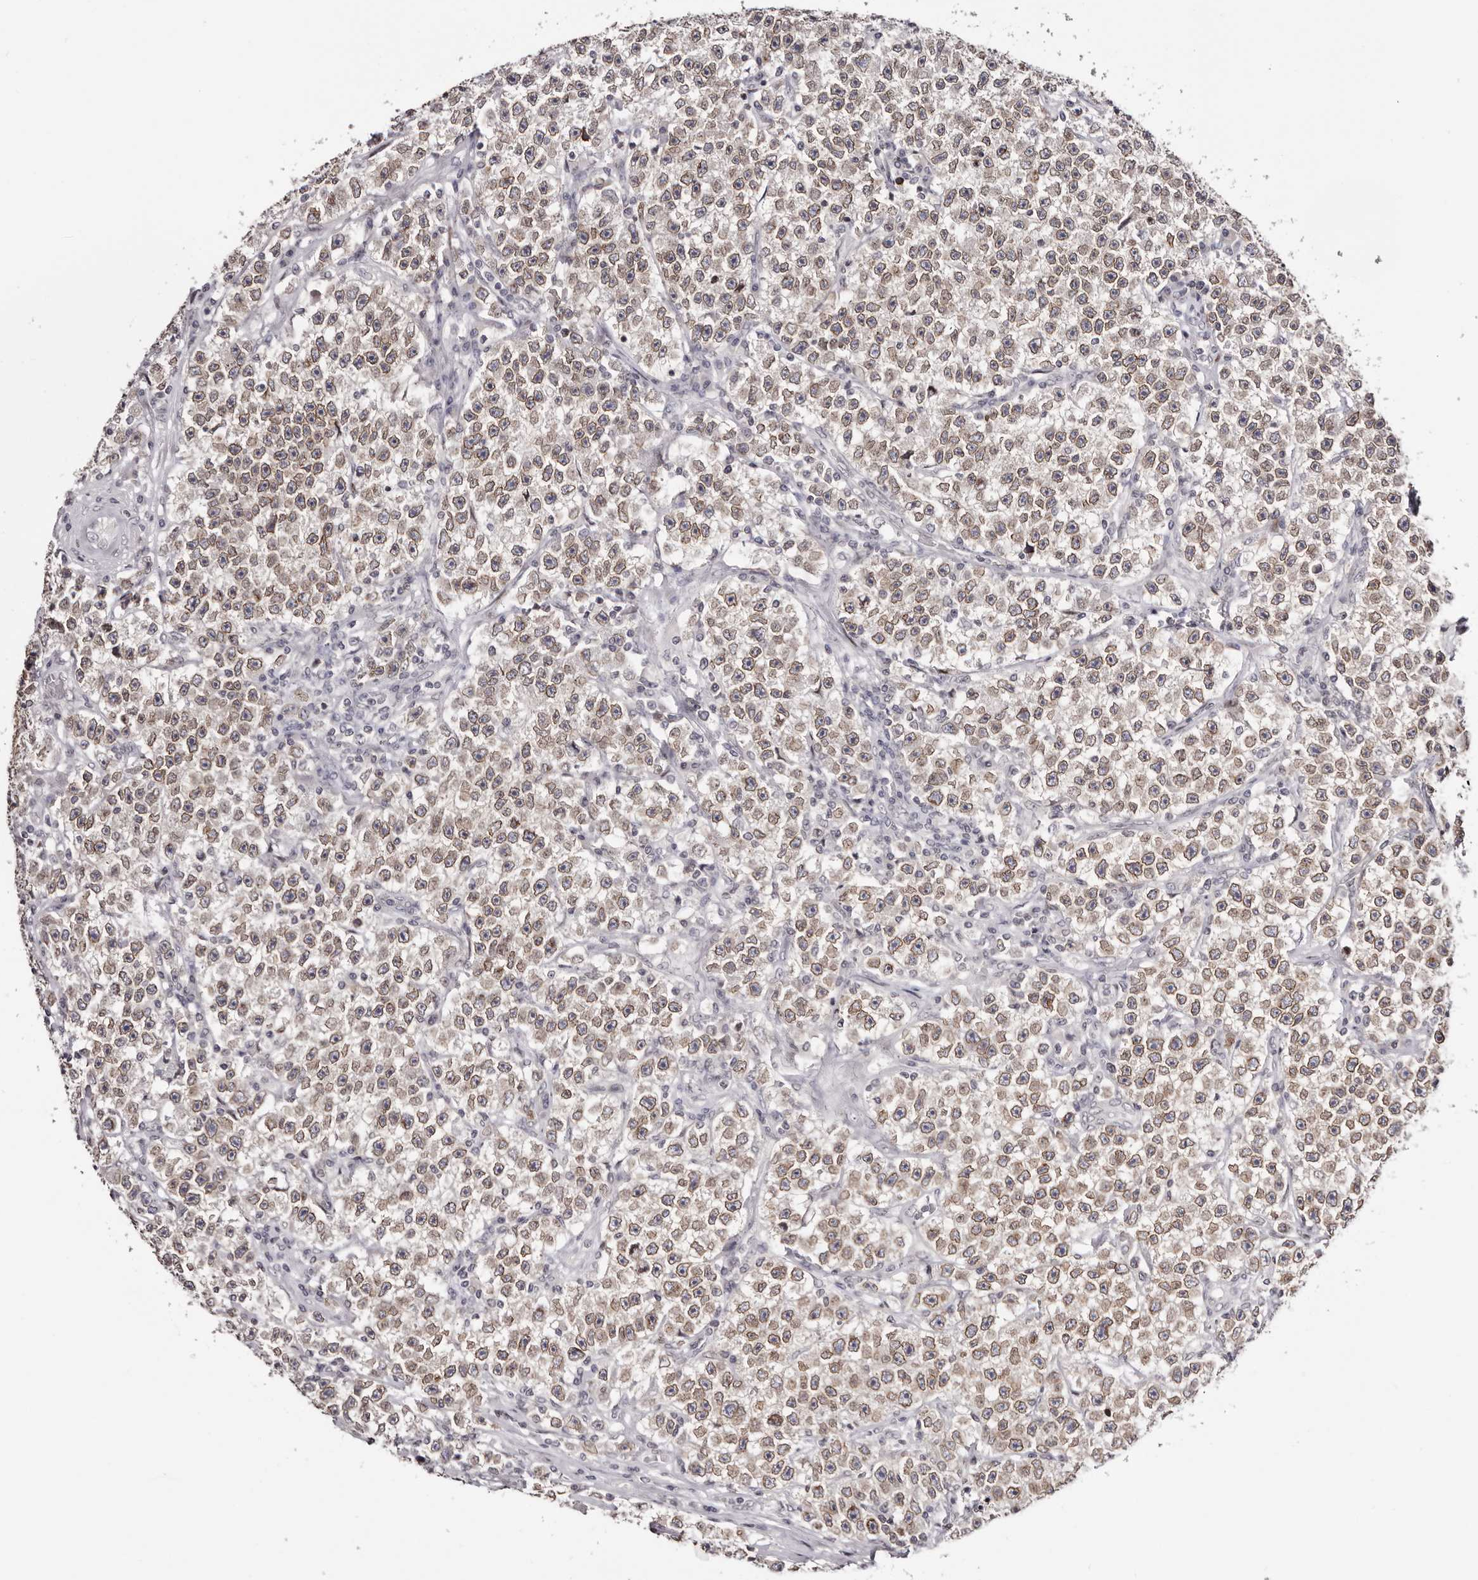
{"staining": {"intensity": "moderate", "quantity": ">75%", "location": "cytoplasmic/membranous,nuclear"}, "tissue": "testis cancer", "cell_type": "Tumor cells", "image_type": "cancer", "snomed": [{"axis": "morphology", "description": "Seminoma, NOS"}, {"axis": "topography", "description": "Testis"}], "caption": "The histopathology image reveals a brown stain indicating the presence of a protein in the cytoplasmic/membranous and nuclear of tumor cells in seminoma (testis).", "gene": "NUP153", "patient": {"sex": "male", "age": 22}}